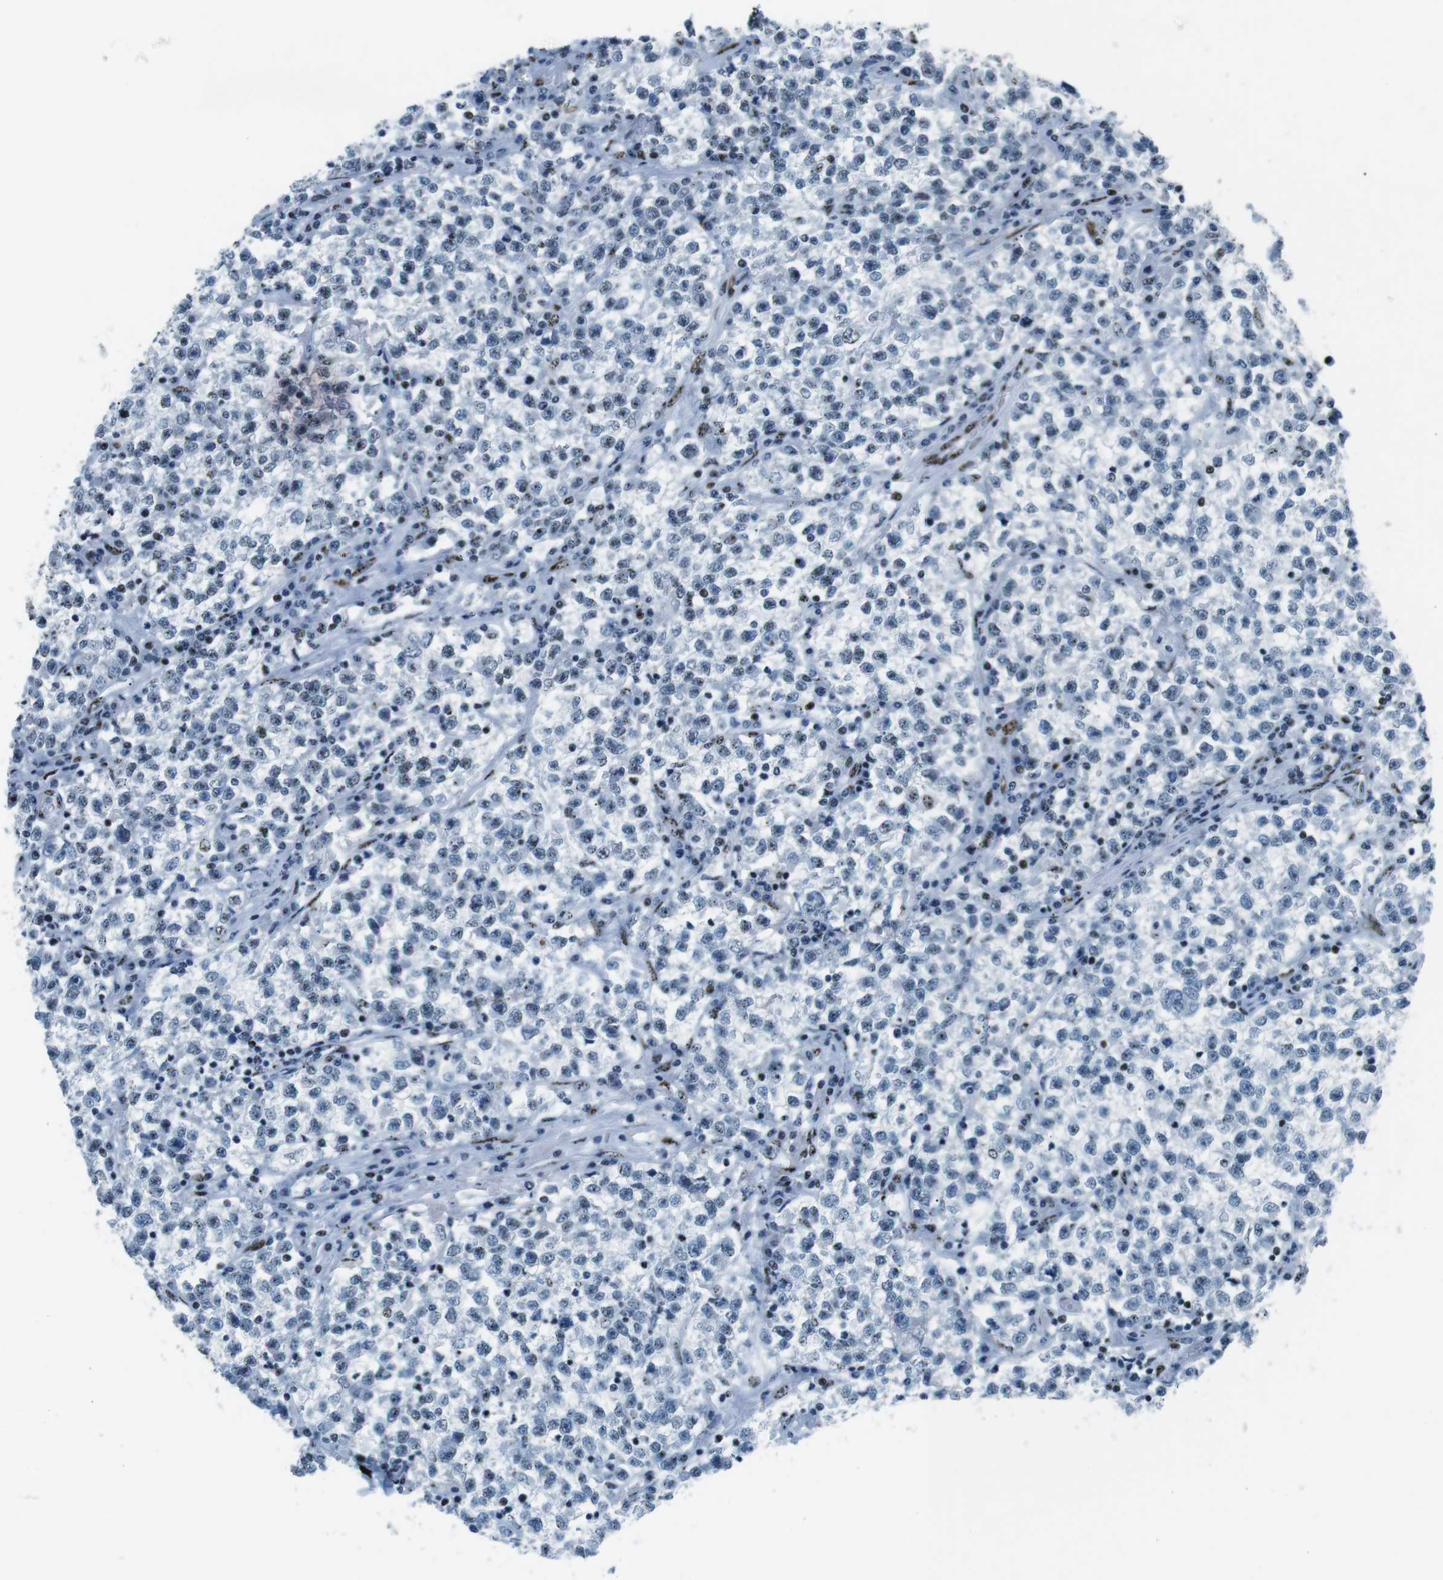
{"staining": {"intensity": "negative", "quantity": "none", "location": "none"}, "tissue": "testis cancer", "cell_type": "Tumor cells", "image_type": "cancer", "snomed": [{"axis": "morphology", "description": "Seminoma, NOS"}, {"axis": "topography", "description": "Testis"}], "caption": "DAB immunohistochemical staining of testis cancer (seminoma) shows no significant expression in tumor cells. (DAB immunohistochemistry (IHC) visualized using brightfield microscopy, high magnification).", "gene": "PML", "patient": {"sex": "male", "age": 22}}